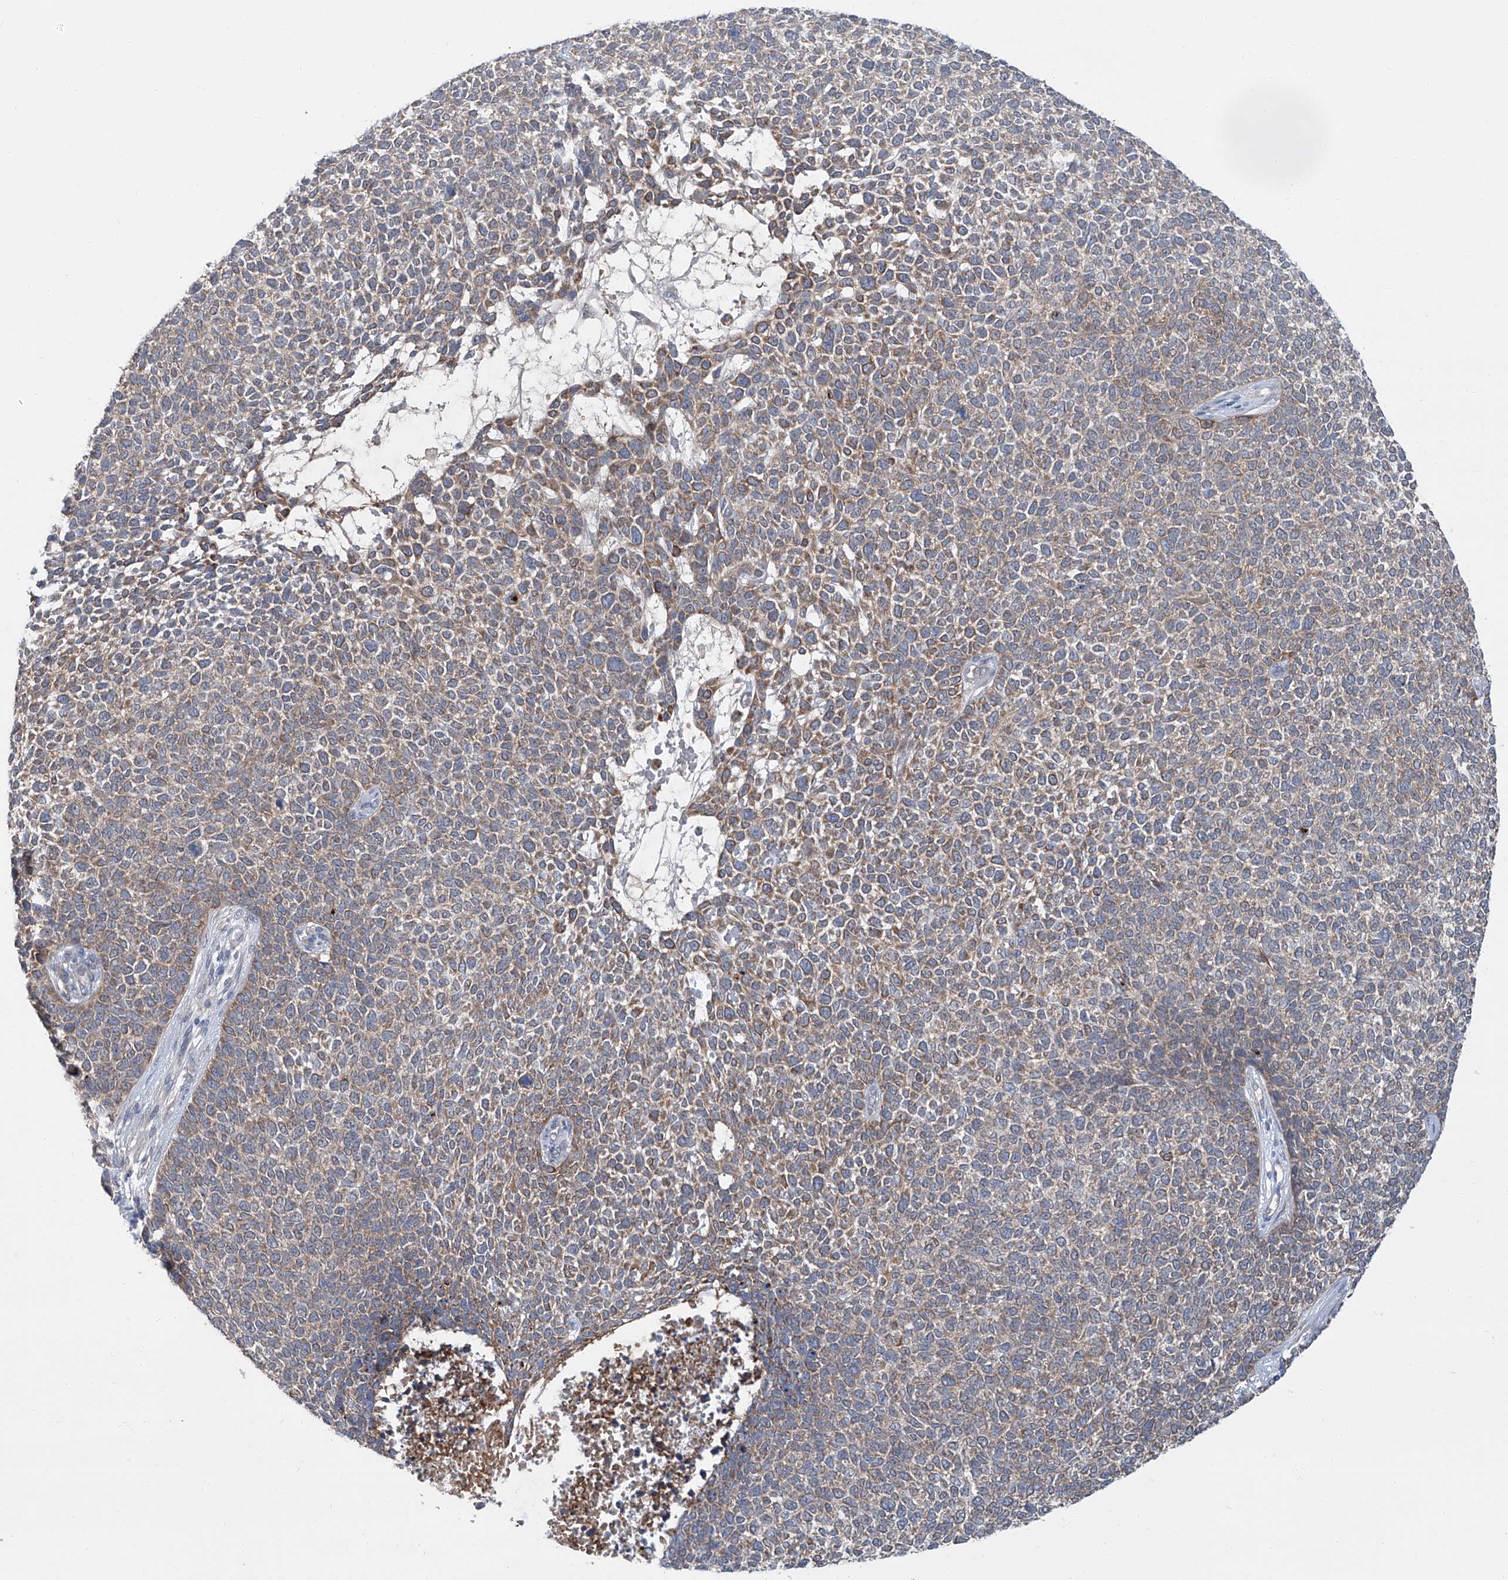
{"staining": {"intensity": "moderate", "quantity": "25%-75%", "location": "cytoplasmic/membranous"}, "tissue": "skin cancer", "cell_type": "Tumor cells", "image_type": "cancer", "snomed": [{"axis": "morphology", "description": "Basal cell carcinoma"}, {"axis": "topography", "description": "Skin"}], "caption": "Basal cell carcinoma (skin) stained for a protein (brown) shows moderate cytoplasmic/membranous positive positivity in approximately 25%-75% of tumor cells.", "gene": "SIX4", "patient": {"sex": "female", "age": 84}}